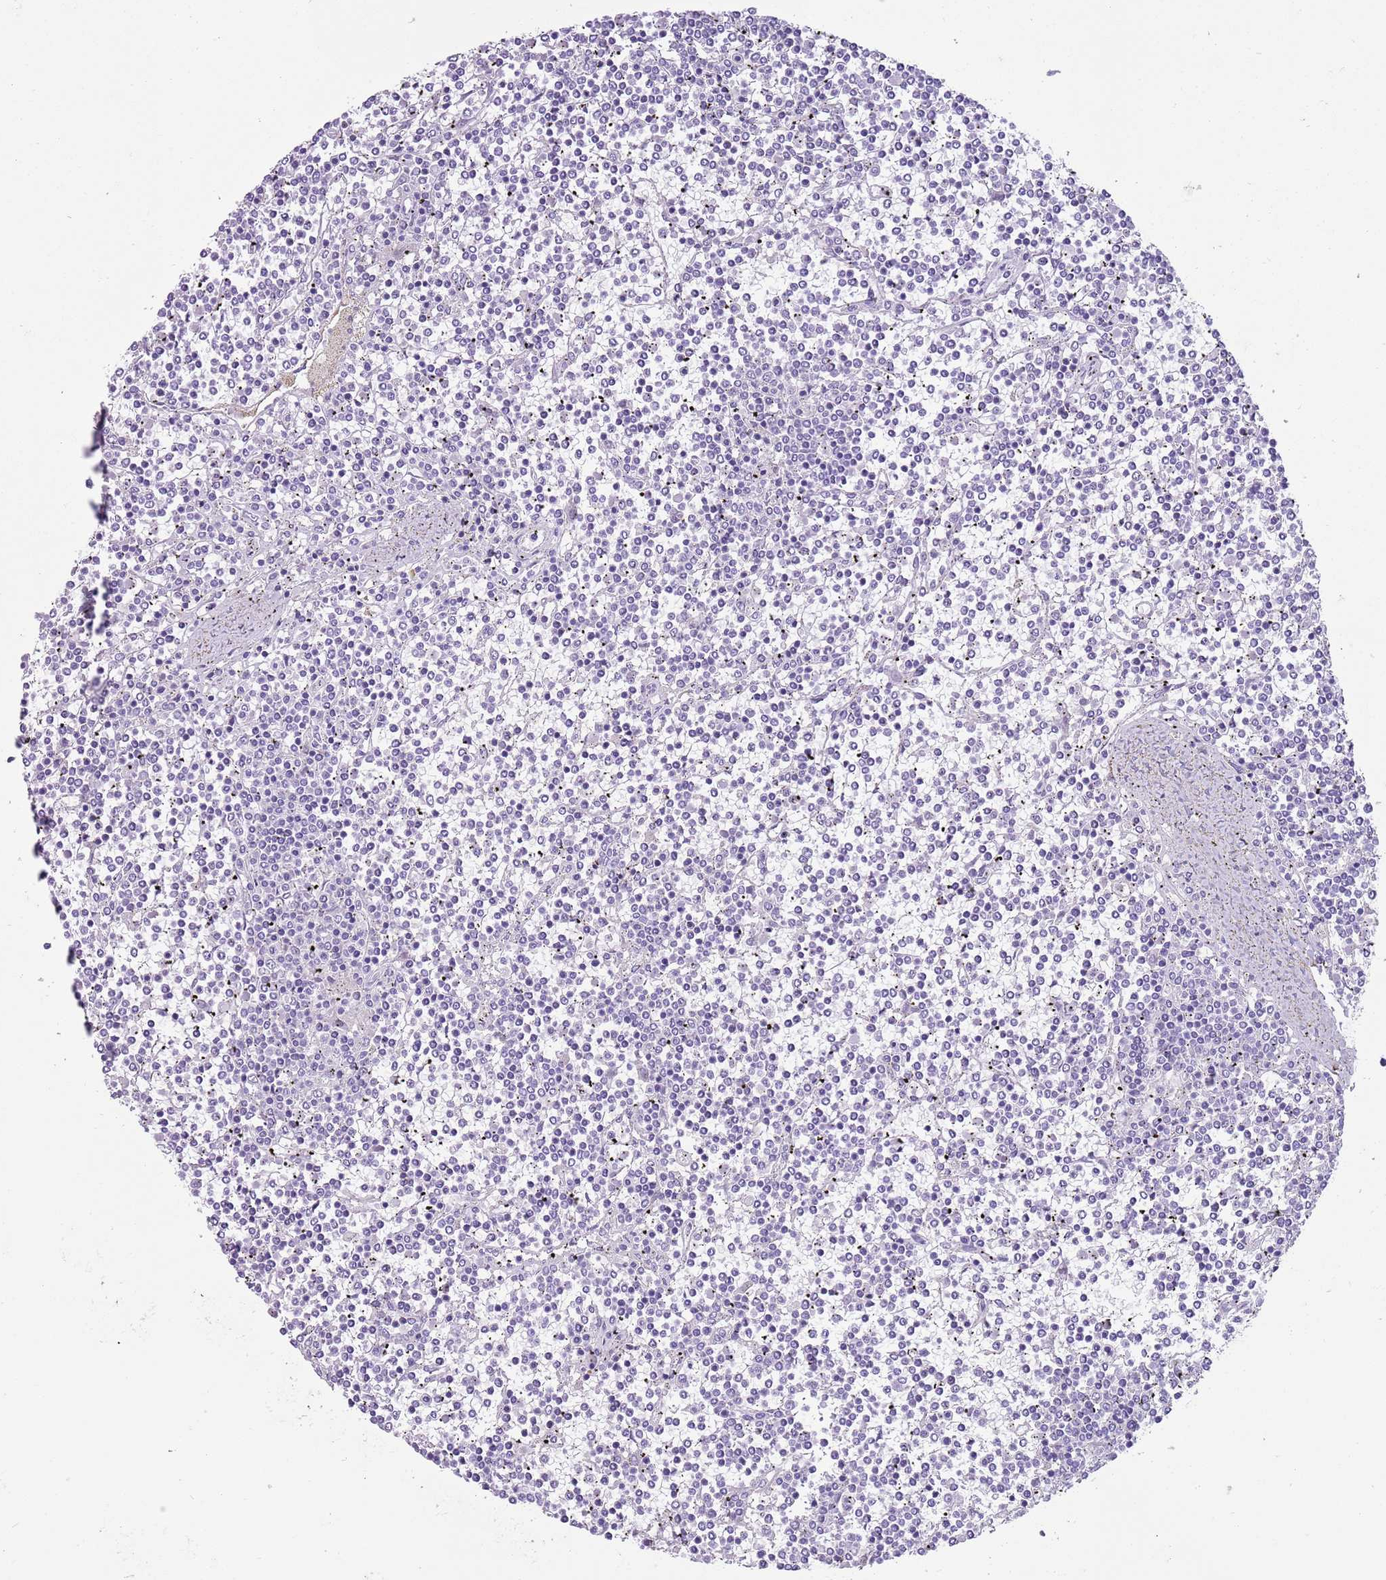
{"staining": {"intensity": "negative", "quantity": "none", "location": "none"}, "tissue": "lymphoma", "cell_type": "Tumor cells", "image_type": "cancer", "snomed": [{"axis": "morphology", "description": "Malignant lymphoma, non-Hodgkin's type, Low grade"}, {"axis": "topography", "description": "Spleen"}], "caption": "IHC of human malignant lymphoma, non-Hodgkin's type (low-grade) demonstrates no staining in tumor cells.", "gene": "IGKV3D-11", "patient": {"sex": "female", "age": 19}}